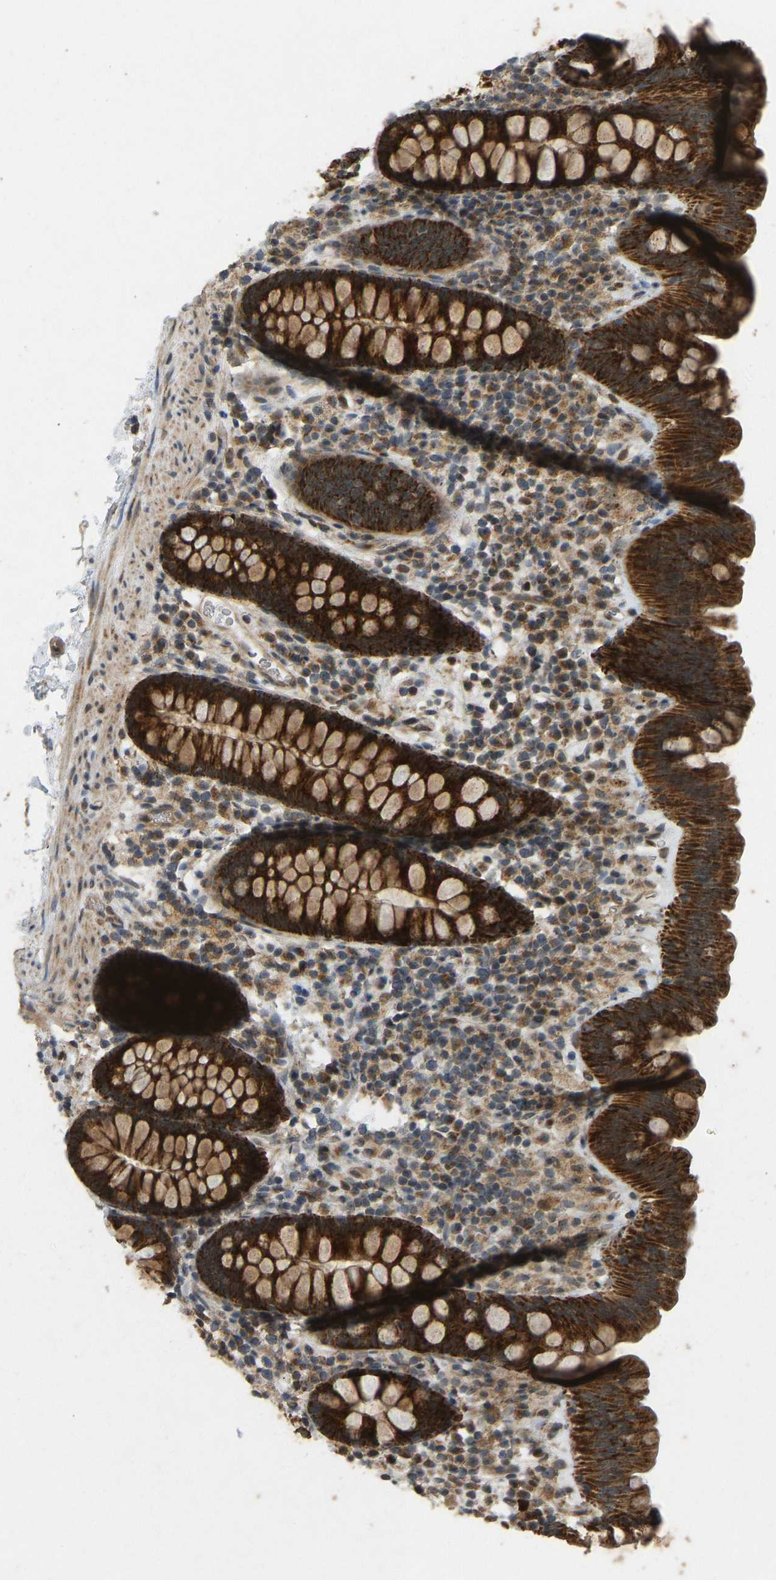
{"staining": {"intensity": "moderate", "quantity": ">75%", "location": "cytoplasmic/membranous"}, "tissue": "colon", "cell_type": "Endothelial cells", "image_type": "normal", "snomed": [{"axis": "morphology", "description": "Normal tissue, NOS"}, {"axis": "topography", "description": "Colon"}], "caption": "About >75% of endothelial cells in unremarkable human colon show moderate cytoplasmic/membranous protein positivity as visualized by brown immunohistochemical staining.", "gene": "ACADS", "patient": {"sex": "female", "age": 80}}